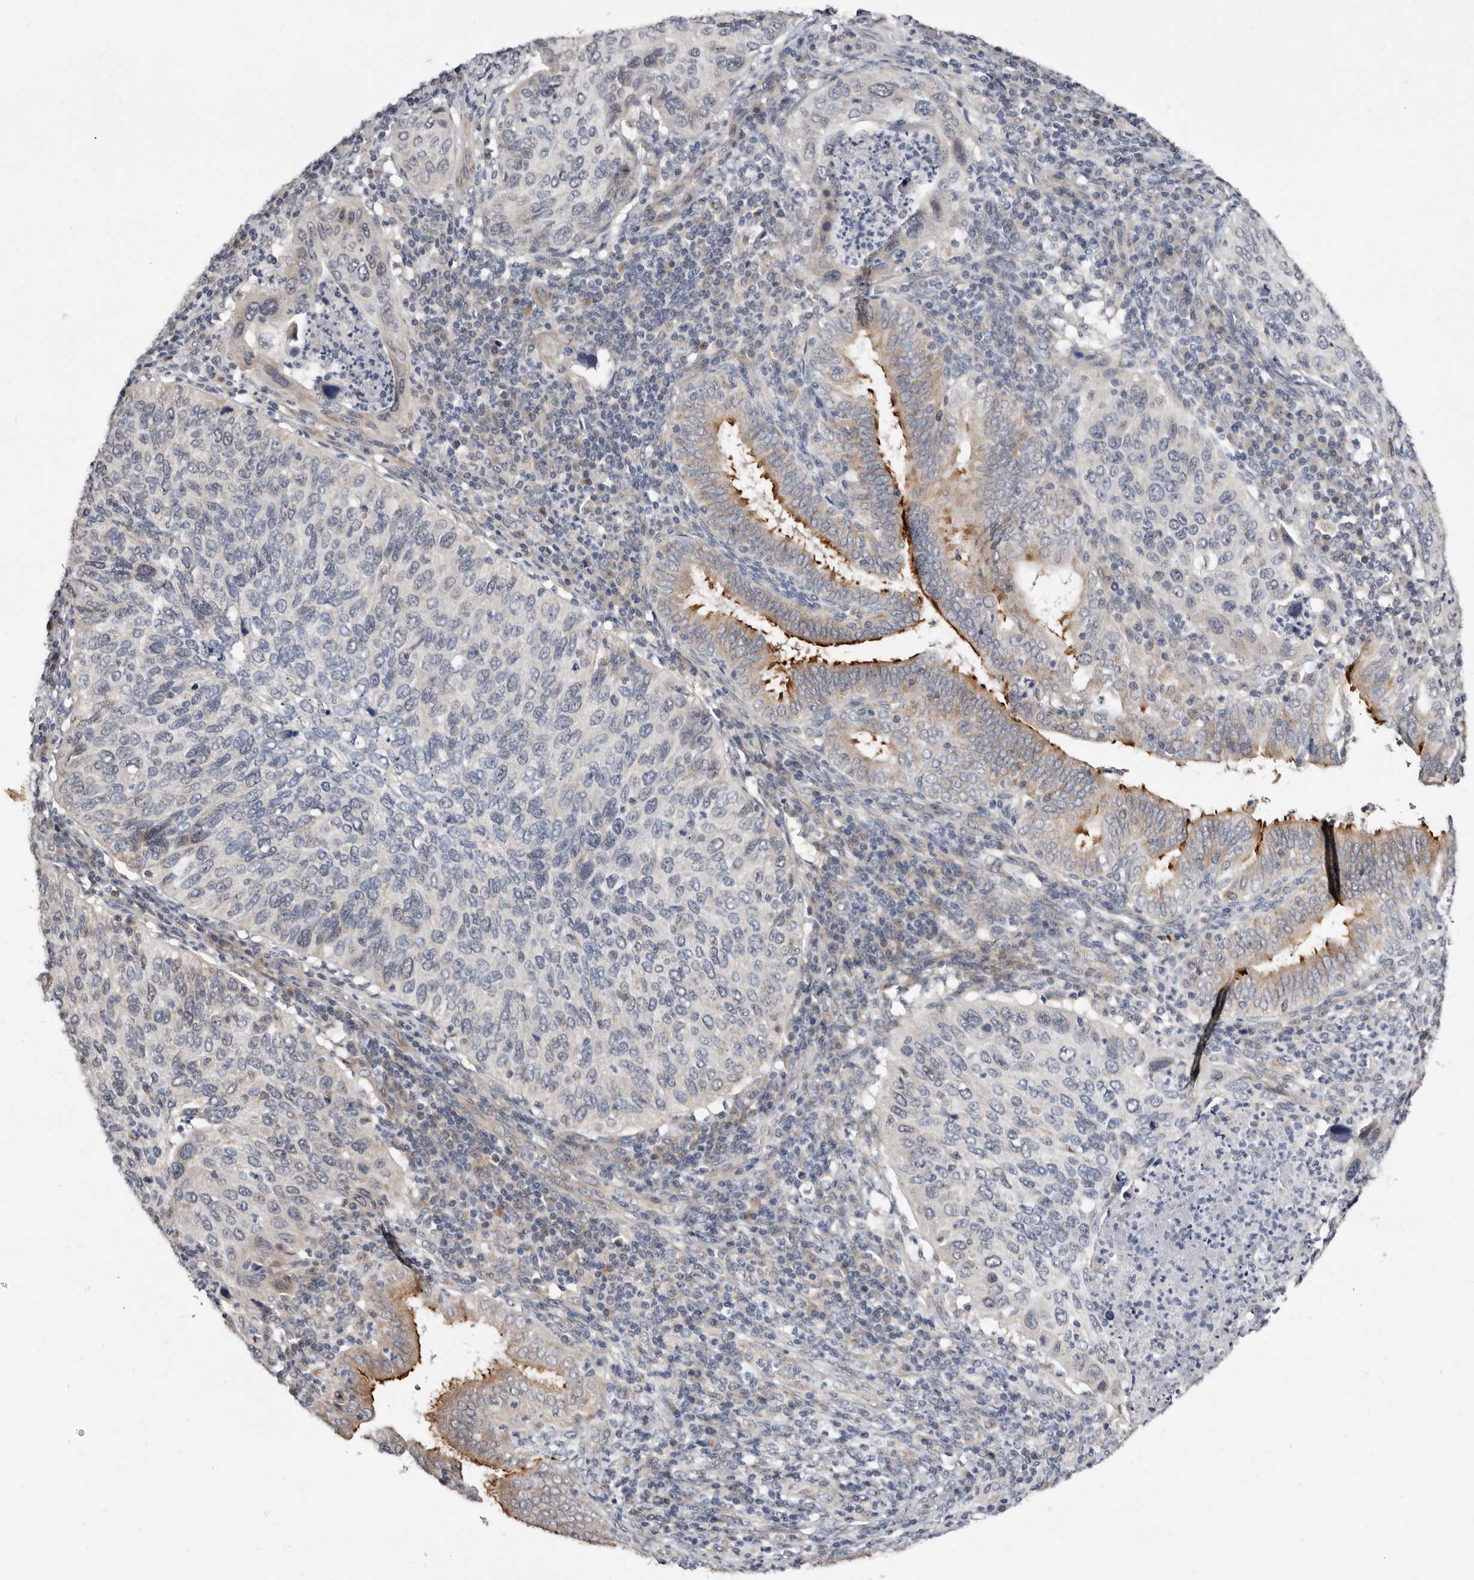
{"staining": {"intensity": "negative", "quantity": "none", "location": "none"}, "tissue": "cervical cancer", "cell_type": "Tumor cells", "image_type": "cancer", "snomed": [{"axis": "morphology", "description": "Squamous cell carcinoma, NOS"}, {"axis": "topography", "description": "Cervix"}], "caption": "Tumor cells are negative for brown protein staining in cervical cancer. The staining was performed using DAB (3,3'-diaminobenzidine) to visualize the protein expression in brown, while the nuclei were stained in blue with hematoxylin (Magnification: 20x).", "gene": "KLHL4", "patient": {"sex": "female", "age": 38}}